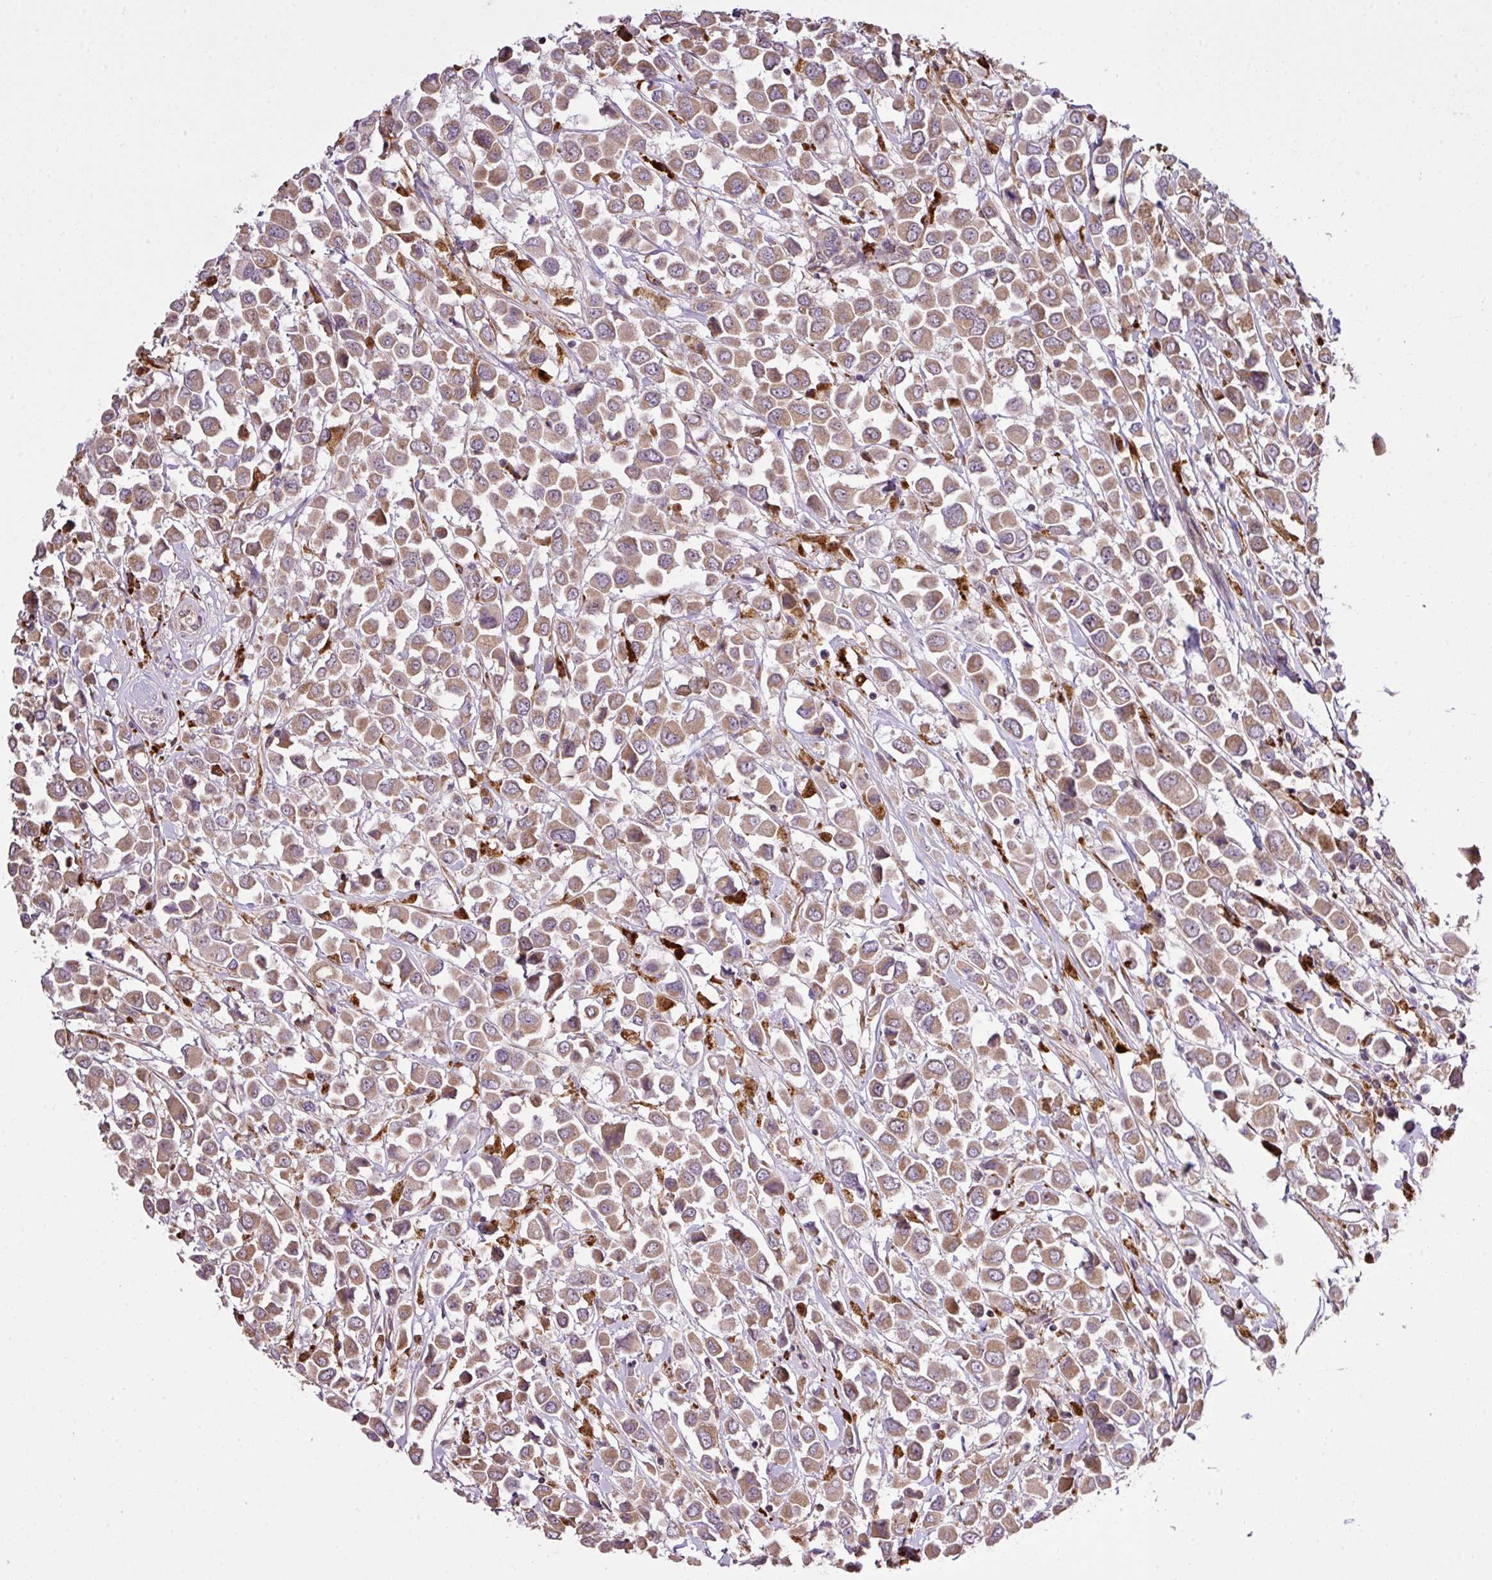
{"staining": {"intensity": "moderate", "quantity": ">75%", "location": "cytoplasmic/membranous"}, "tissue": "breast cancer", "cell_type": "Tumor cells", "image_type": "cancer", "snomed": [{"axis": "morphology", "description": "Duct carcinoma"}, {"axis": "topography", "description": "Breast"}], "caption": "Breast cancer (intraductal carcinoma) tissue displays moderate cytoplasmic/membranous positivity in about >75% of tumor cells, visualized by immunohistochemistry. The staining was performed using DAB, with brown indicating positive protein expression. Nuclei are stained blue with hematoxylin.", "gene": "SMCO4", "patient": {"sex": "female", "age": 61}}